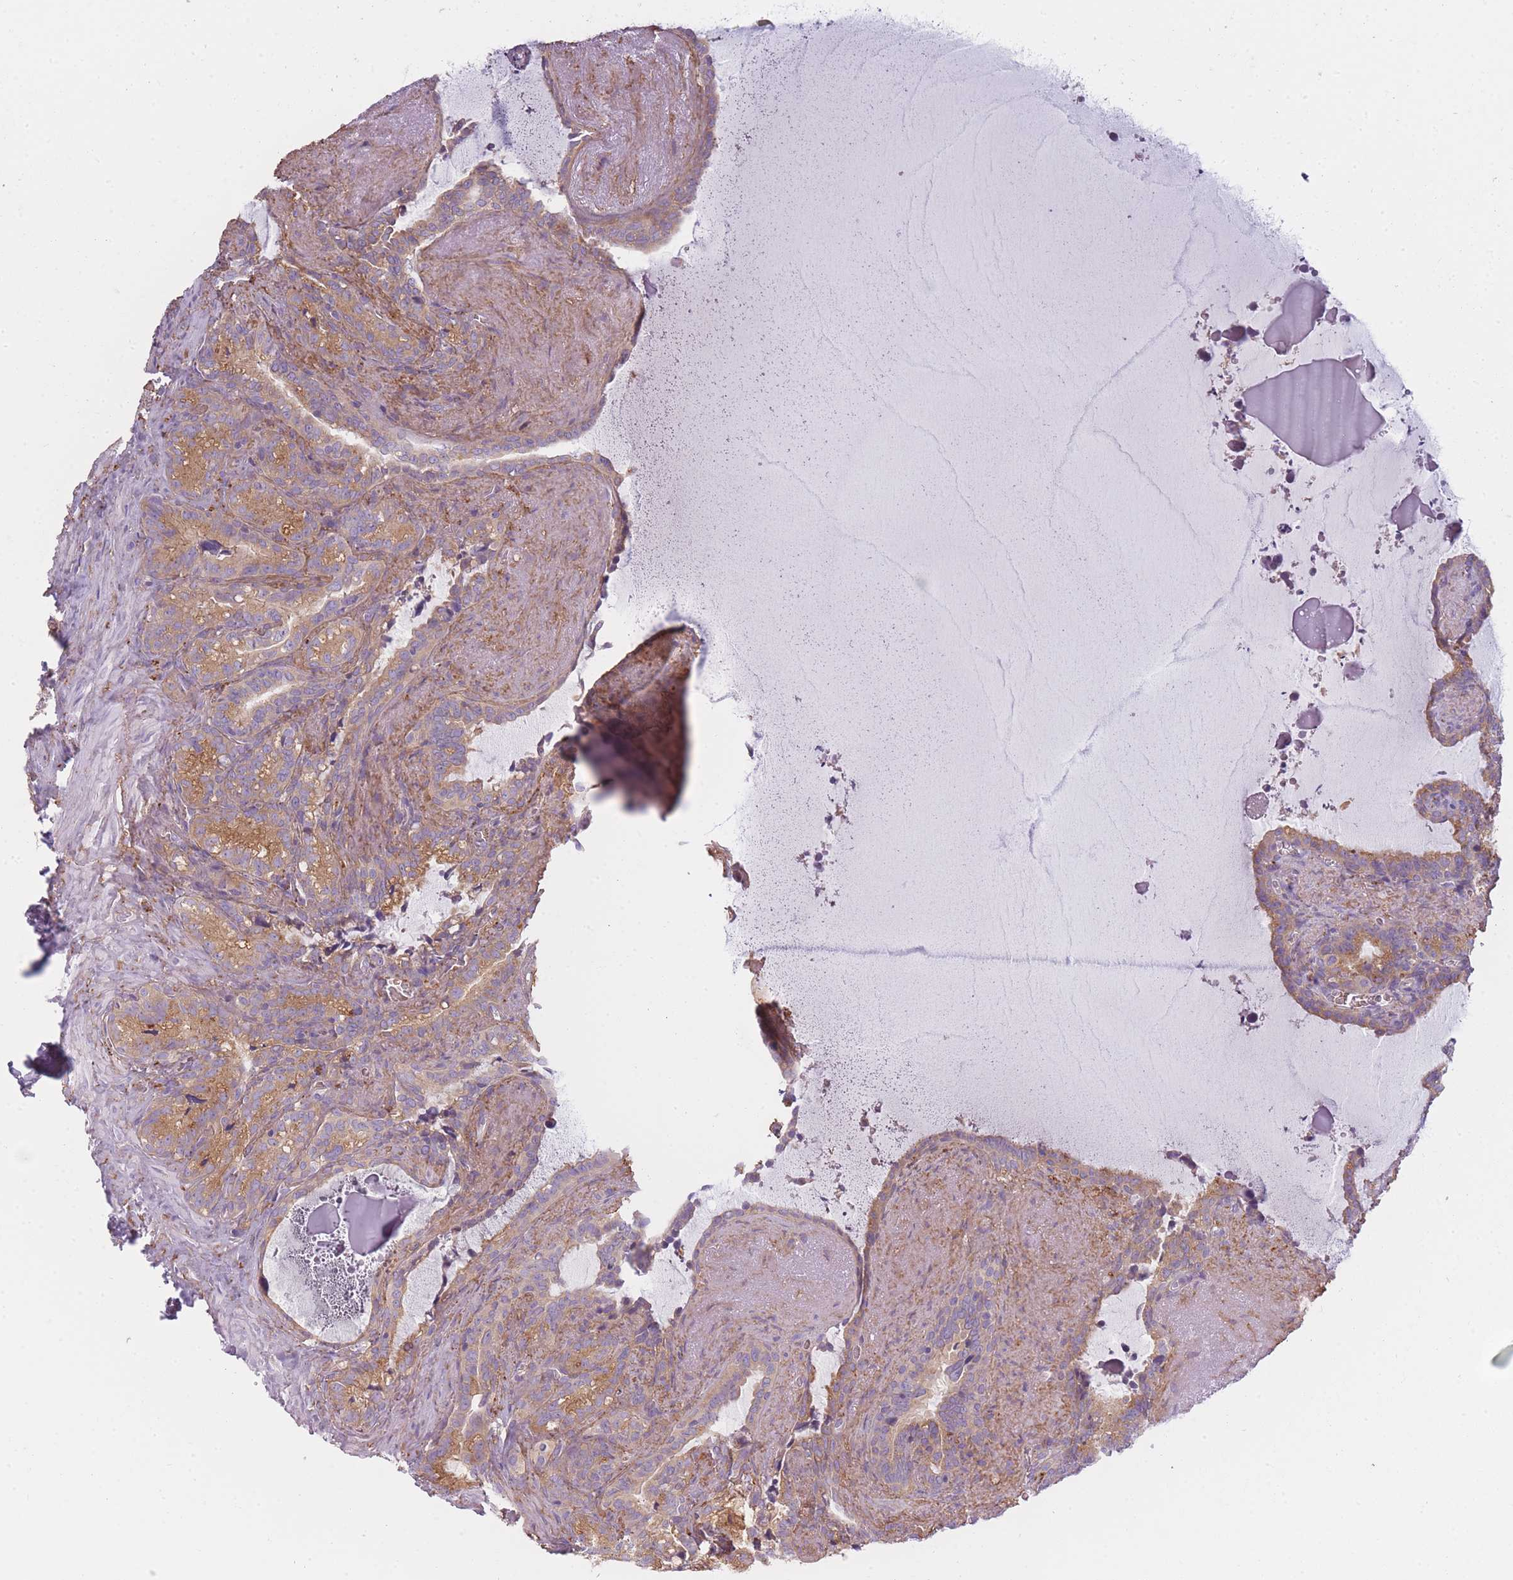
{"staining": {"intensity": "moderate", "quantity": "25%-75%", "location": "cytoplasmic/membranous"}, "tissue": "seminal vesicle", "cell_type": "Glandular cells", "image_type": "normal", "snomed": [{"axis": "morphology", "description": "Normal tissue, NOS"}, {"axis": "topography", "description": "Prostate"}, {"axis": "topography", "description": "Seminal veicle"}], "caption": "Glandular cells demonstrate moderate cytoplasmic/membranous expression in about 25%-75% of cells in benign seminal vesicle.", "gene": "AP3M1", "patient": {"sex": "male", "age": 58}}